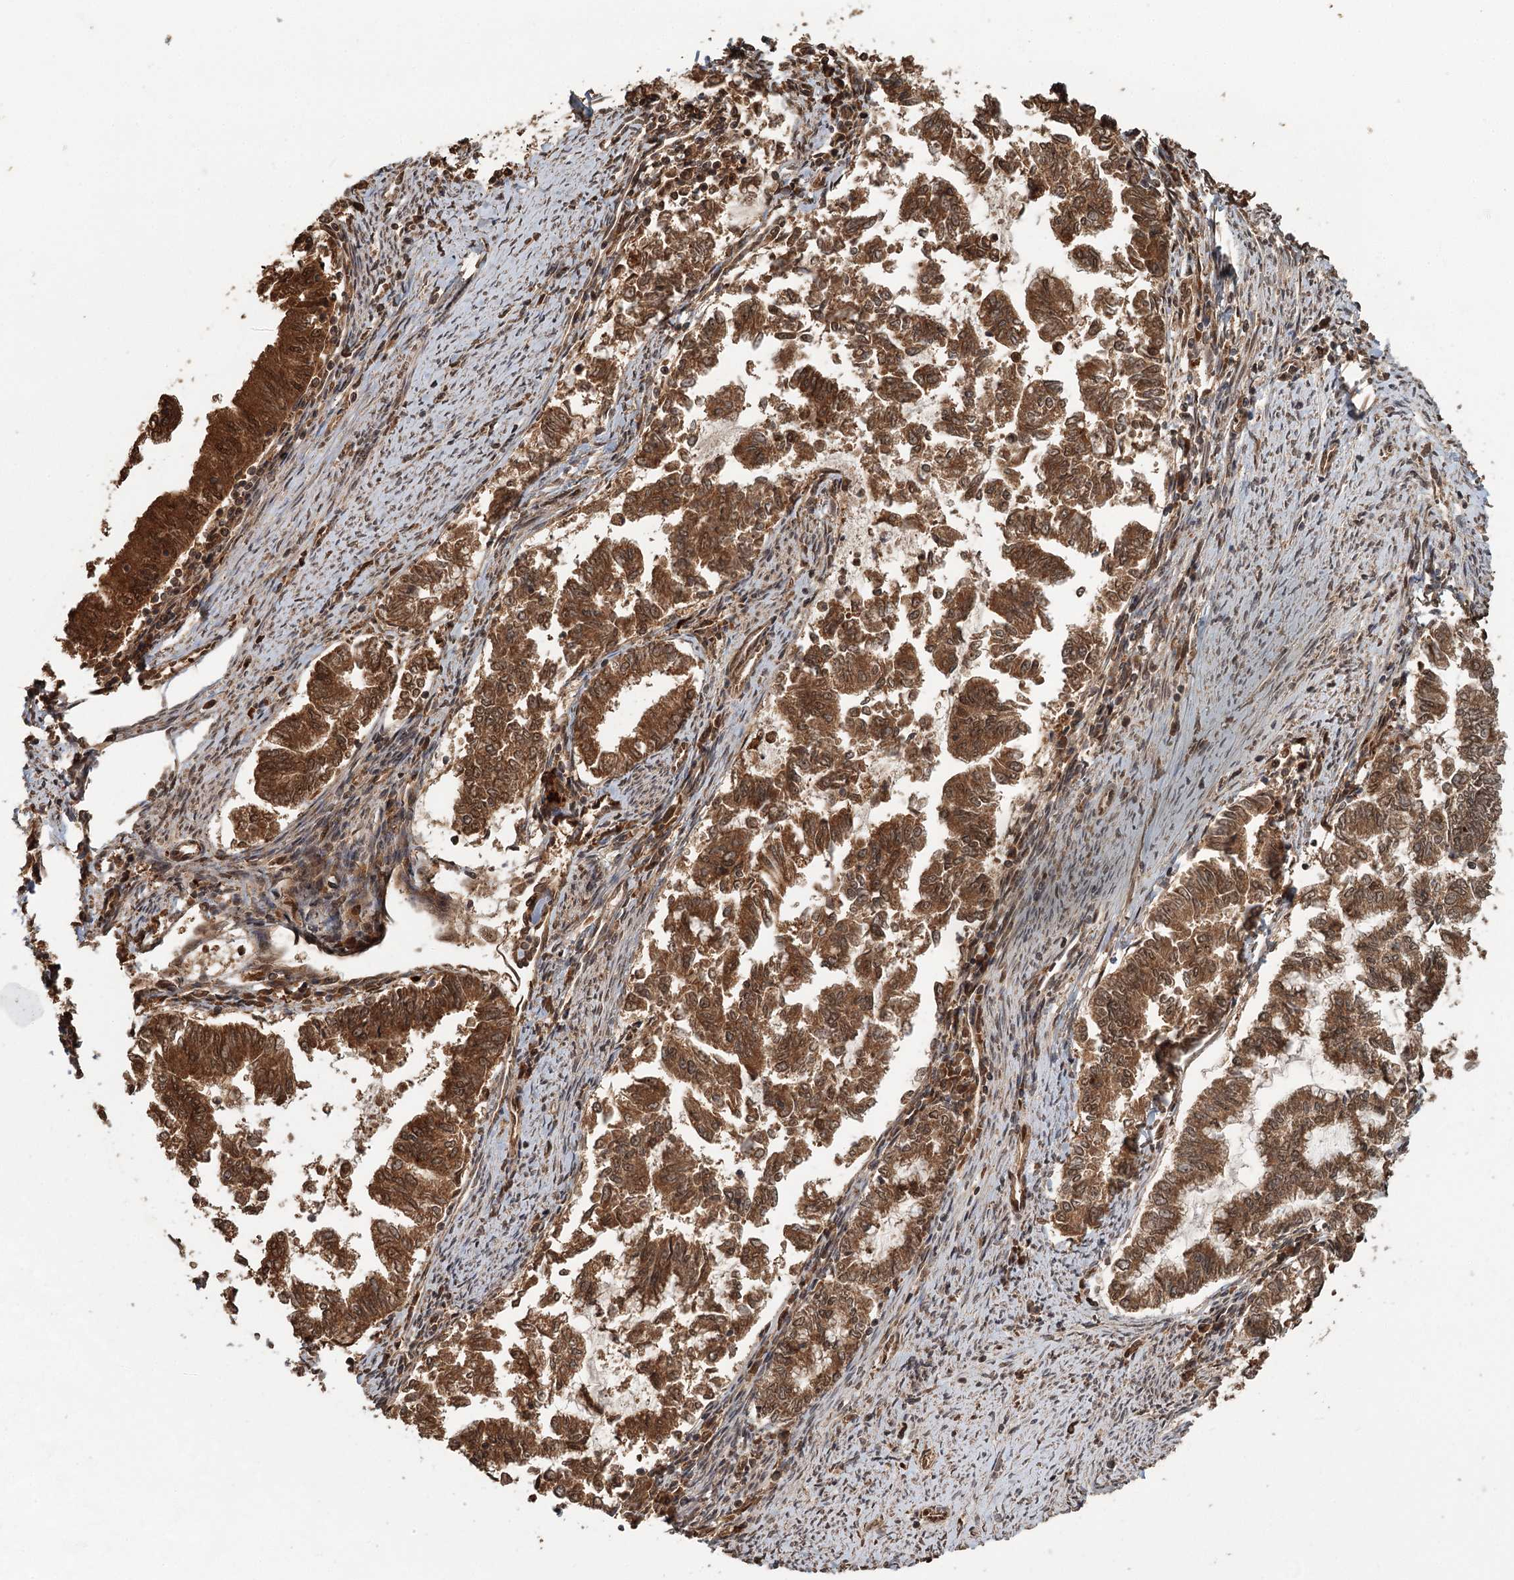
{"staining": {"intensity": "moderate", "quantity": ">75%", "location": "cytoplasmic/membranous,nuclear"}, "tissue": "endometrial cancer", "cell_type": "Tumor cells", "image_type": "cancer", "snomed": [{"axis": "morphology", "description": "Adenocarcinoma, NOS"}, {"axis": "topography", "description": "Endometrium"}], "caption": "The histopathology image displays staining of endometrial cancer (adenocarcinoma), revealing moderate cytoplasmic/membranous and nuclear protein positivity (brown color) within tumor cells.", "gene": "N6AMT1", "patient": {"sex": "female", "age": 79}}